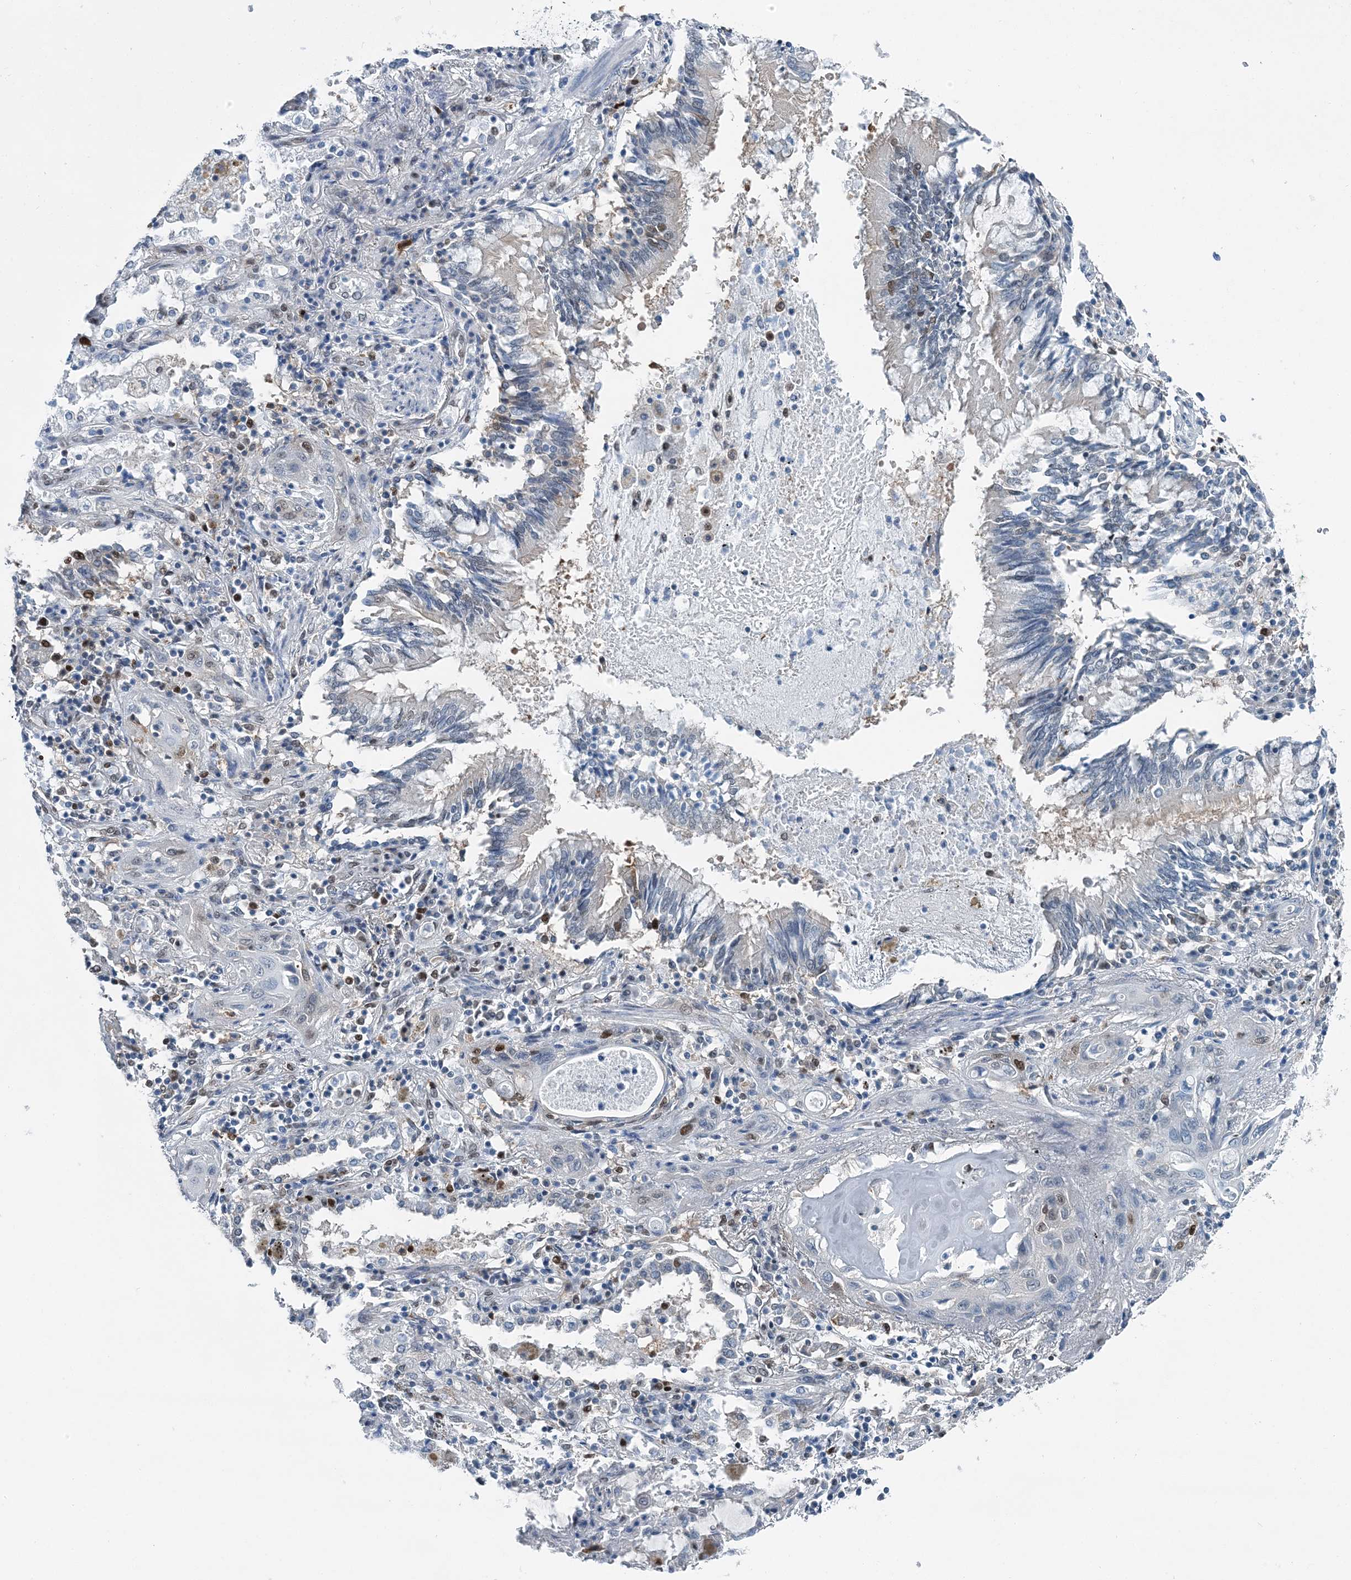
{"staining": {"intensity": "weak", "quantity": "<25%", "location": "nuclear"}, "tissue": "lung cancer", "cell_type": "Tumor cells", "image_type": "cancer", "snomed": [{"axis": "morphology", "description": "Squamous cell carcinoma, NOS"}, {"axis": "topography", "description": "Lung"}], "caption": "Protein analysis of squamous cell carcinoma (lung) demonstrates no significant staining in tumor cells.", "gene": "HAT1", "patient": {"sex": "female", "age": 47}}